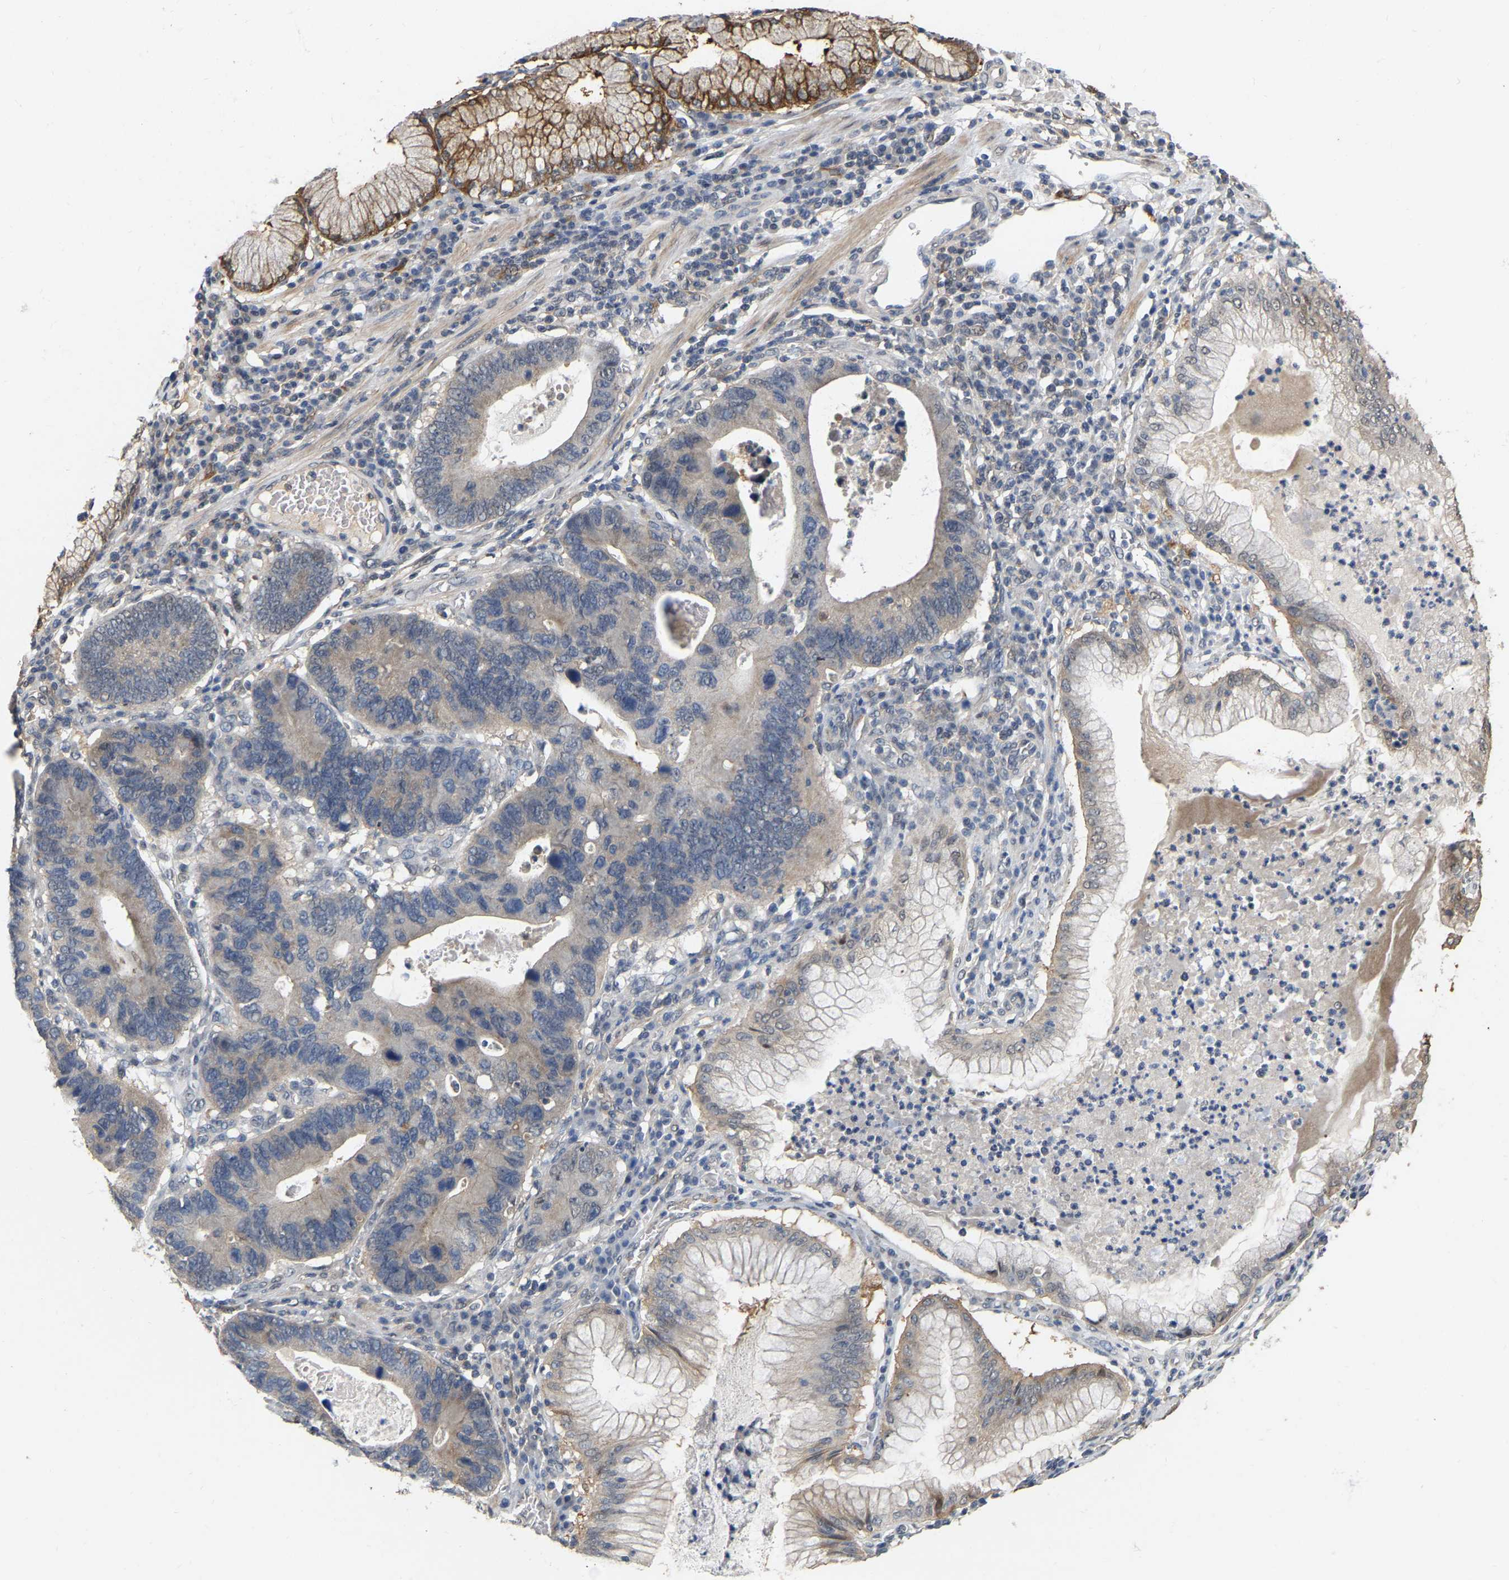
{"staining": {"intensity": "weak", "quantity": "25%-75%", "location": "cytoplasmic/membranous"}, "tissue": "stomach cancer", "cell_type": "Tumor cells", "image_type": "cancer", "snomed": [{"axis": "morphology", "description": "Adenocarcinoma, NOS"}, {"axis": "topography", "description": "Stomach"}], "caption": "Protein expression analysis of human stomach cancer (adenocarcinoma) reveals weak cytoplasmic/membranous positivity in about 25%-75% of tumor cells.", "gene": "RUVBL1", "patient": {"sex": "male", "age": 59}}